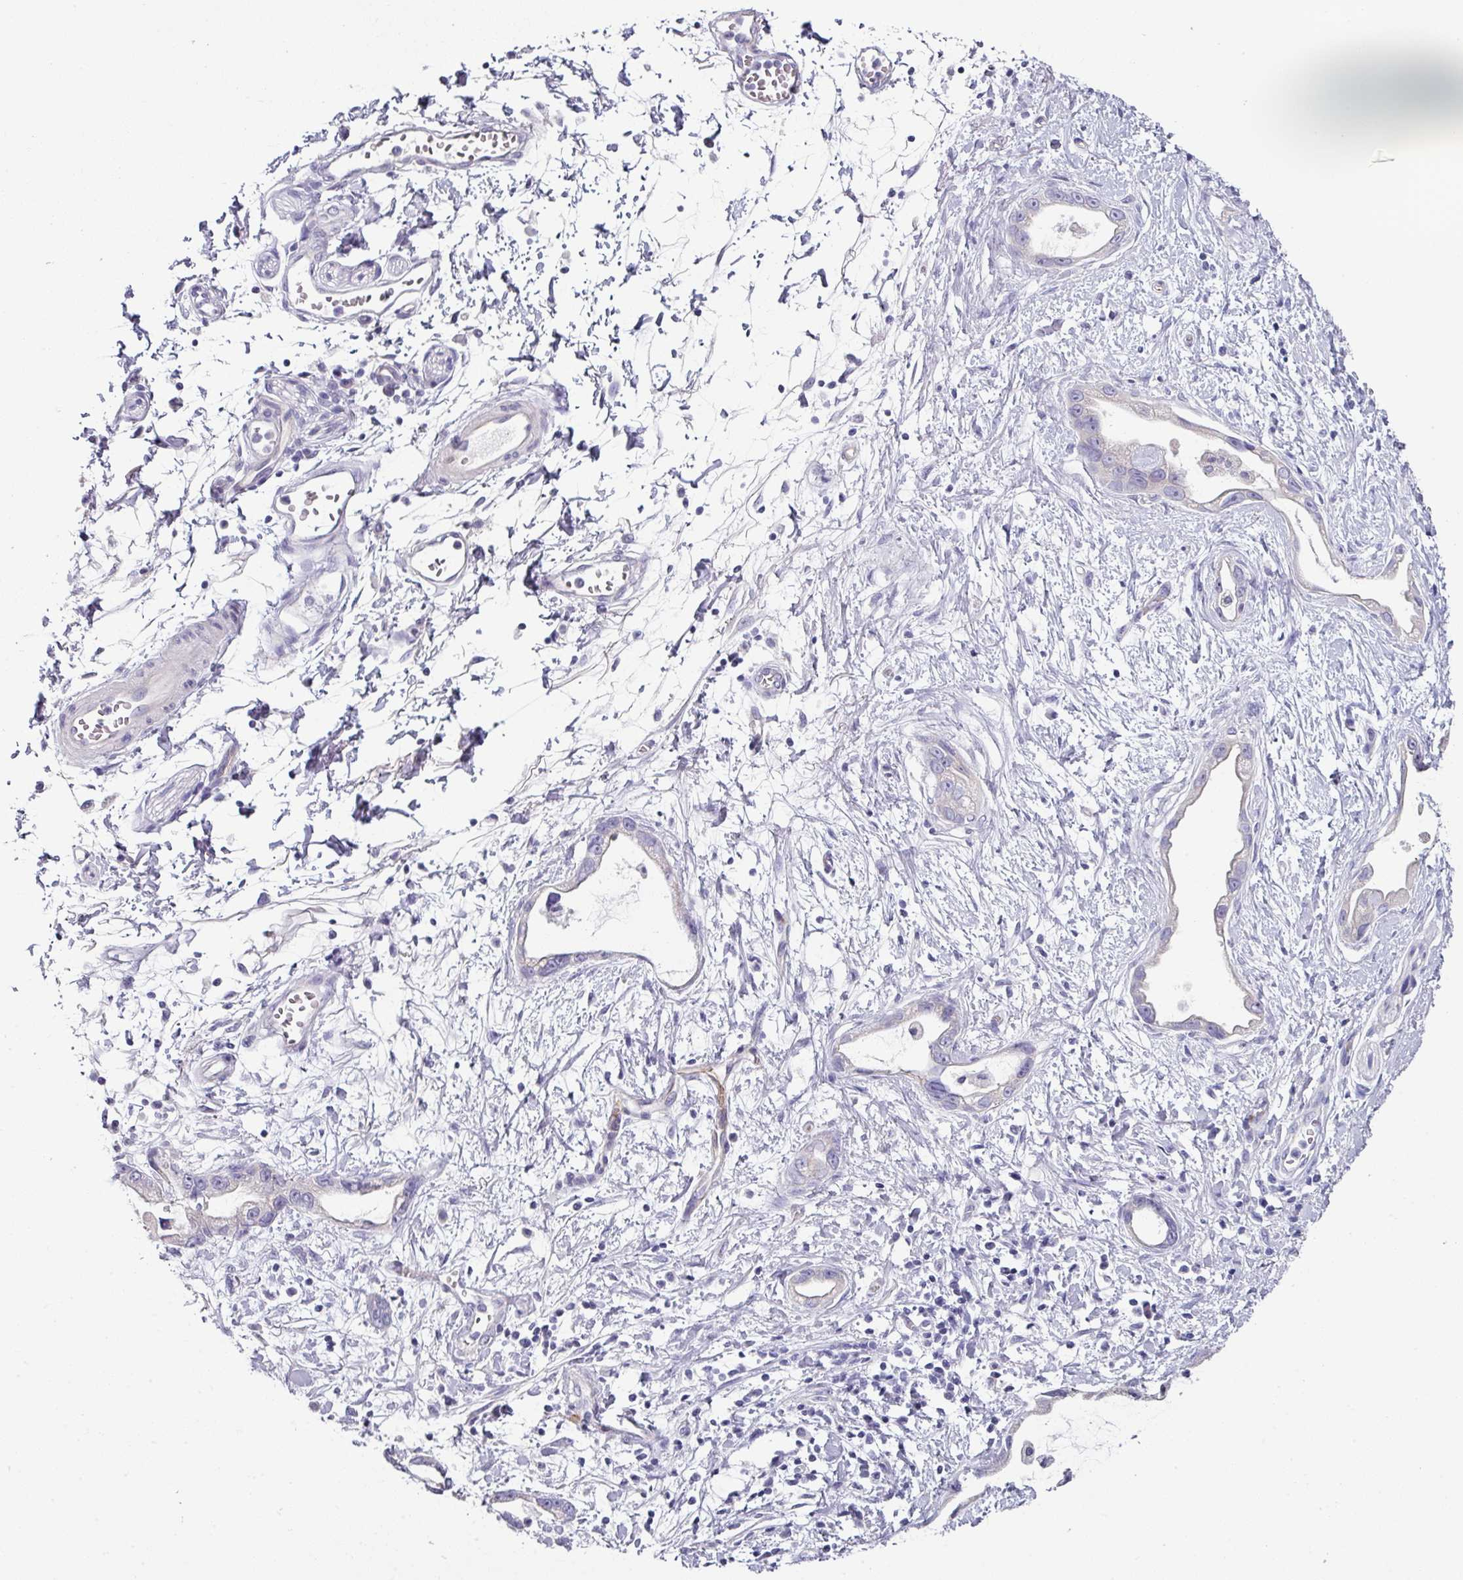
{"staining": {"intensity": "negative", "quantity": "none", "location": "none"}, "tissue": "stomach cancer", "cell_type": "Tumor cells", "image_type": "cancer", "snomed": [{"axis": "morphology", "description": "Adenocarcinoma, NOS"}, {"axis": "topography", "description": "Stomach"}], "caption": "Stomach cancer stained for a protein using IHC displays no positivity tumor cells.", "gene": "SLC17A7", "patient": {"sex": "male", "age": 55}}